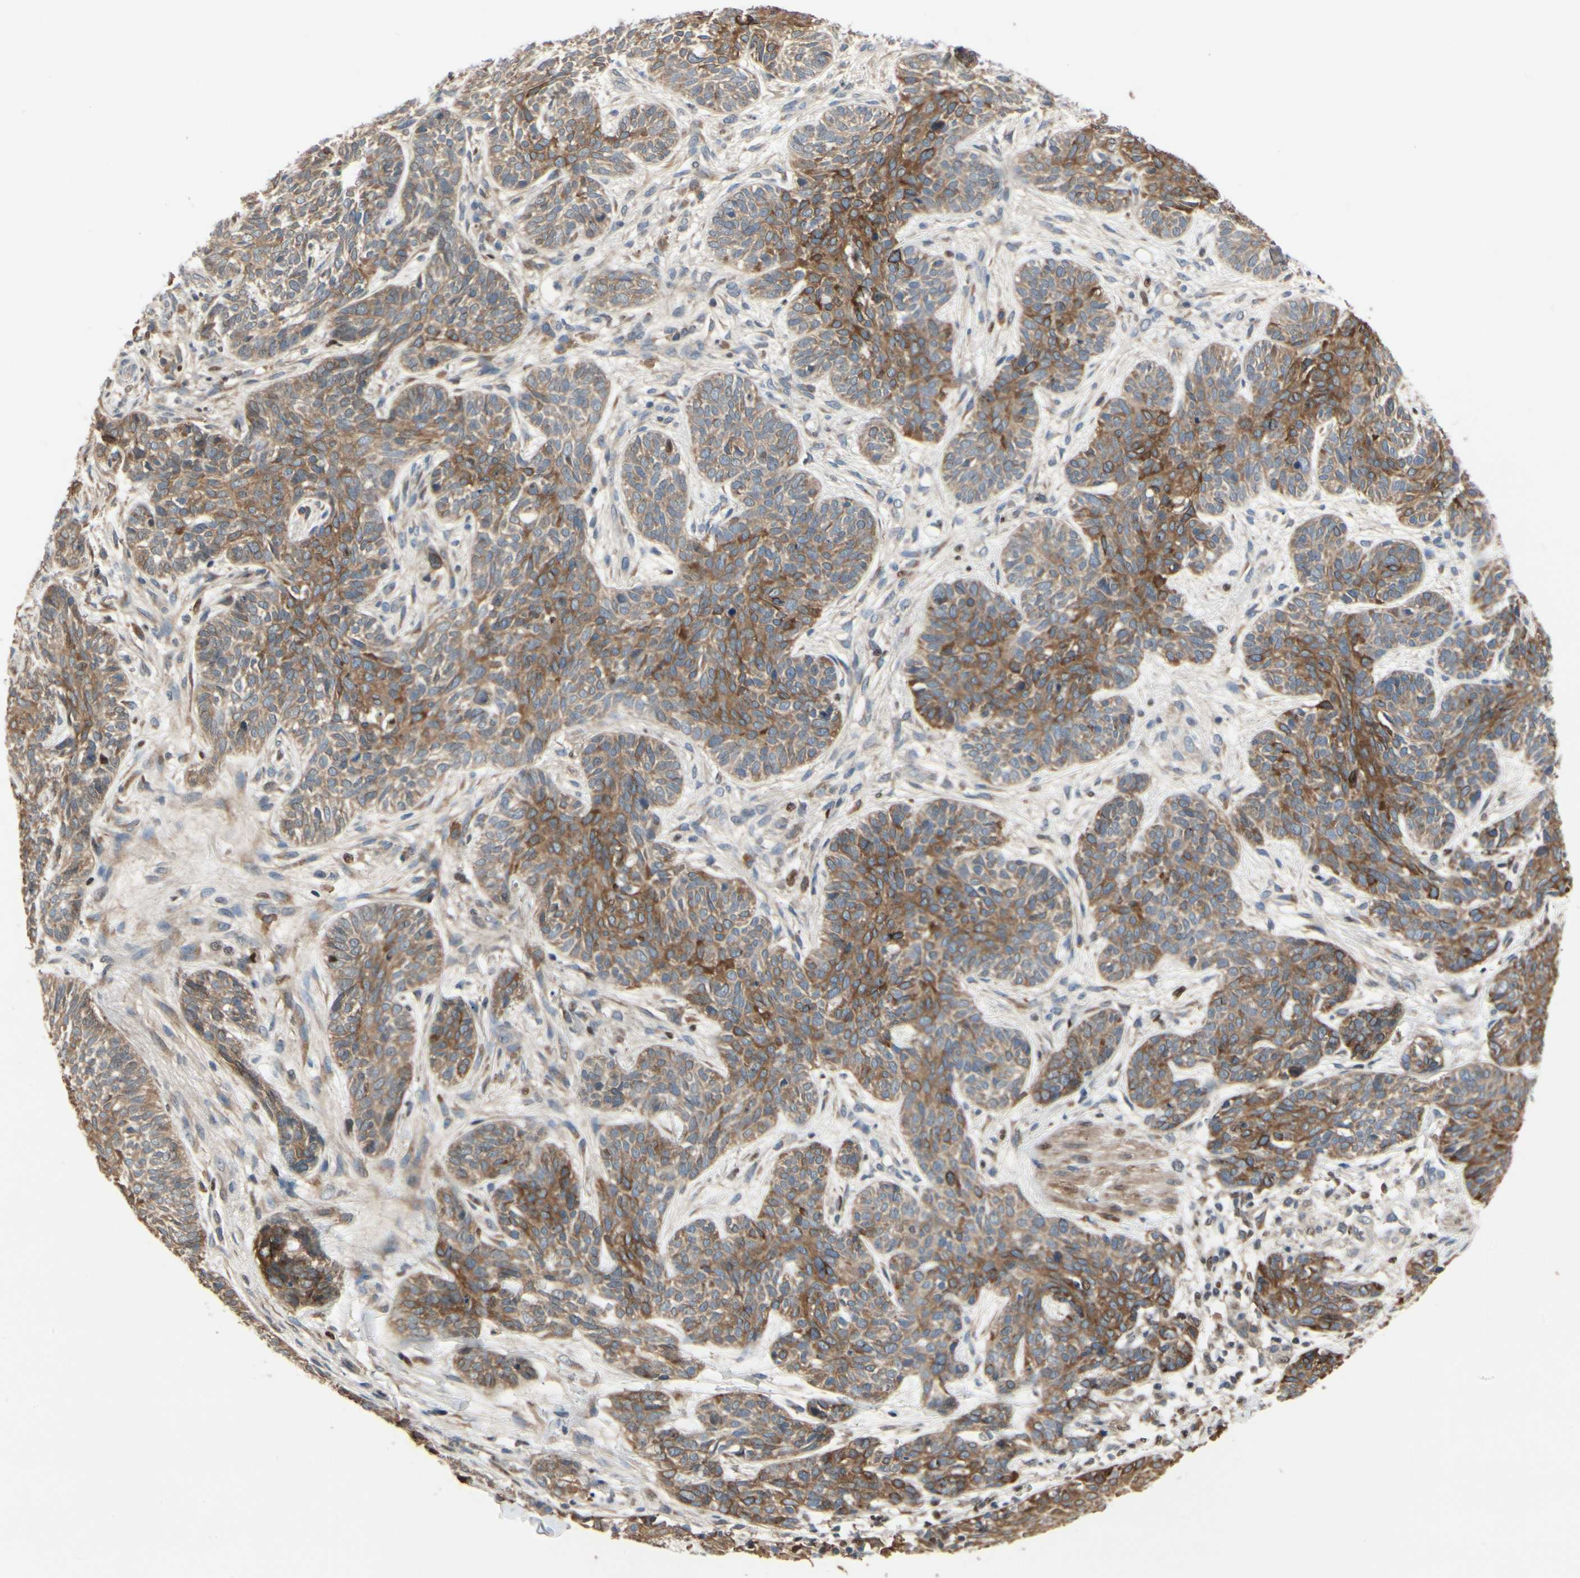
{"staining": {"intensity": "moderate", "quantity": "25%-75%", "location": "cytoplasmic/membranous"}, "tissue": "skin cancer", "cell_type": "Tumor cells", "image_type": "cancer", "snomed": [{"axis": "morphology", "description": "Normal tissue, NOS"}, {"axis": "morphology", "description": "Basal cell carcinoma"}, {"axis": "topography", "description": "Skin"}], "caption": "Basal cell carcinoma (skin) stained with a protein marker demonstrates moderate staining in tumor cells.", "gene": "CGREF1", "patient": {"sex": "male", "age": 52}}